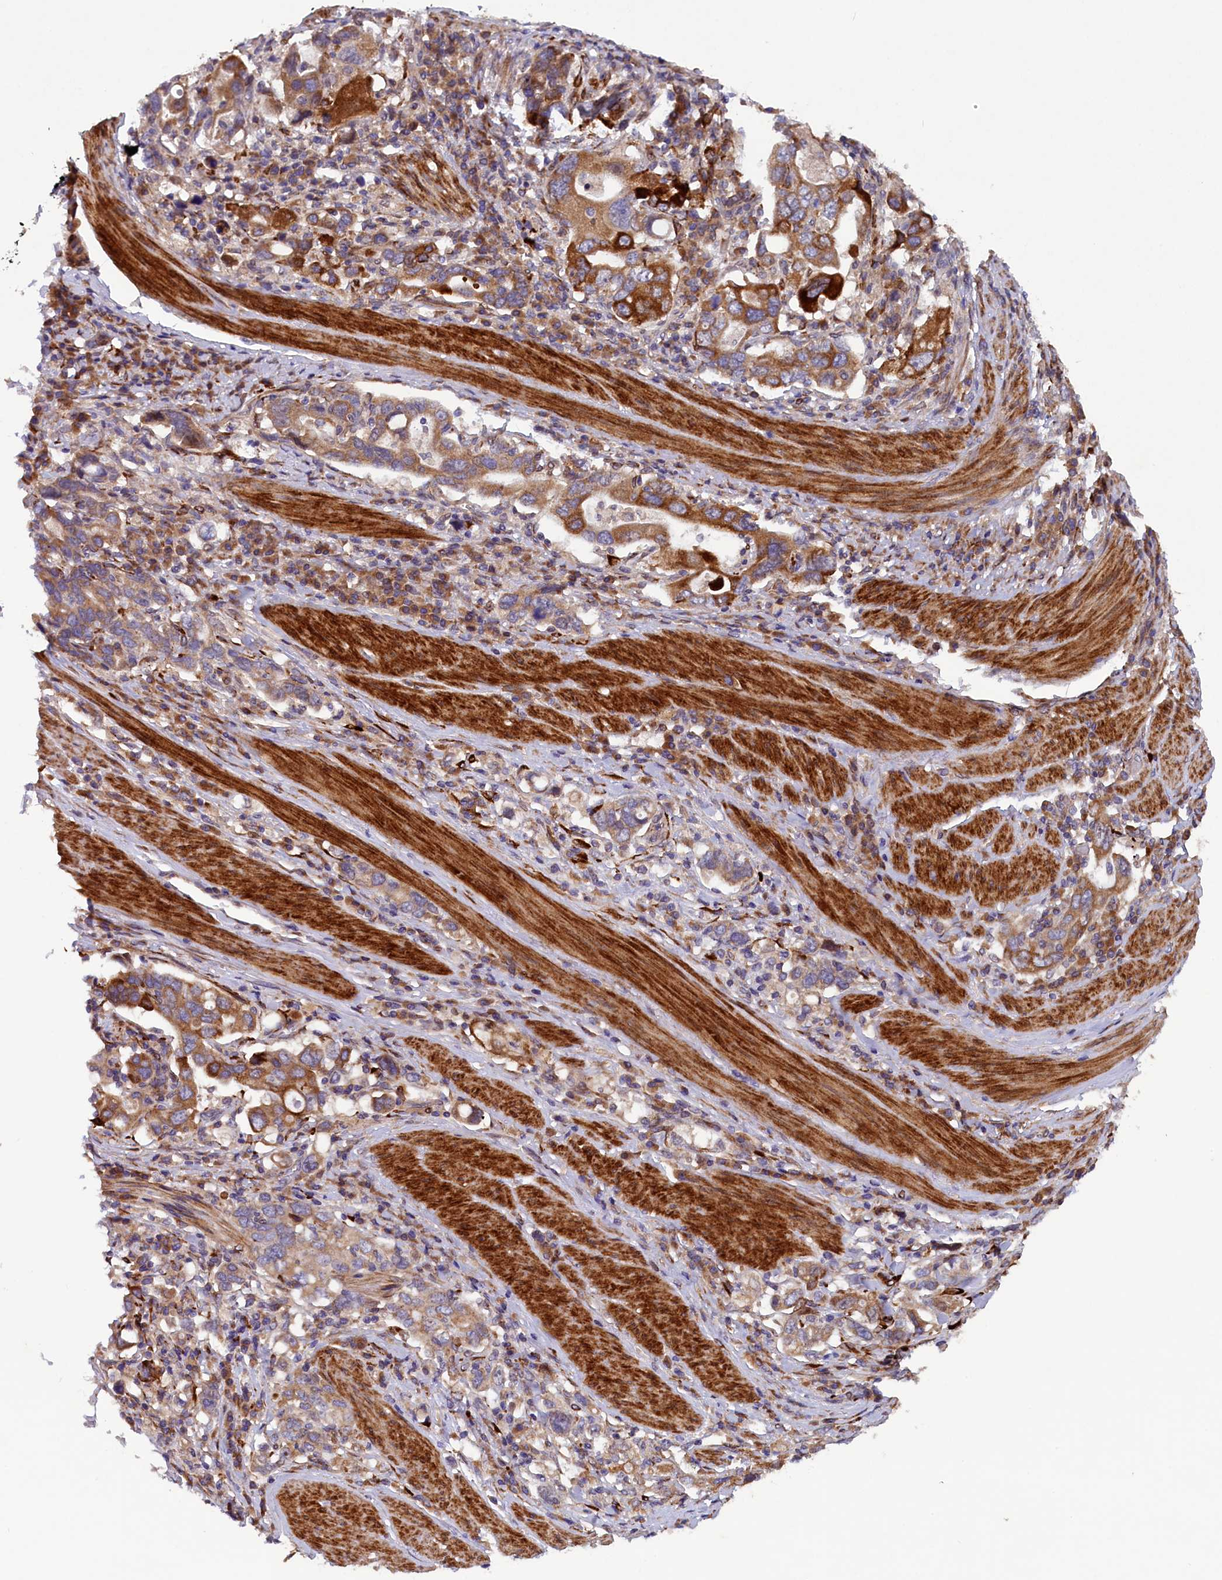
{"staining": {"intensity": "moderate", "quantity": ">75%", "location": "cytoplasmic/membranous"}, "tissue": "stomach cancer", "cell_type": "Tumor cells", "image_type": "cancer", "snomed": [{"axis": "morphology", "description": "Adenocarcinoma, NOS"}, {"axis": "topography", "description": "Stomach, upper"}, {"axis": "topography", "description": "Stomach"}], "caption": "Stomach cancer stained for a protein (brown) demonstrates moderate cytoplasmic/membranous positive staining in approximately >75% of tumor cells.", "gene": "ARRDC4", "patient": {"sex": "male", "age": 62}}